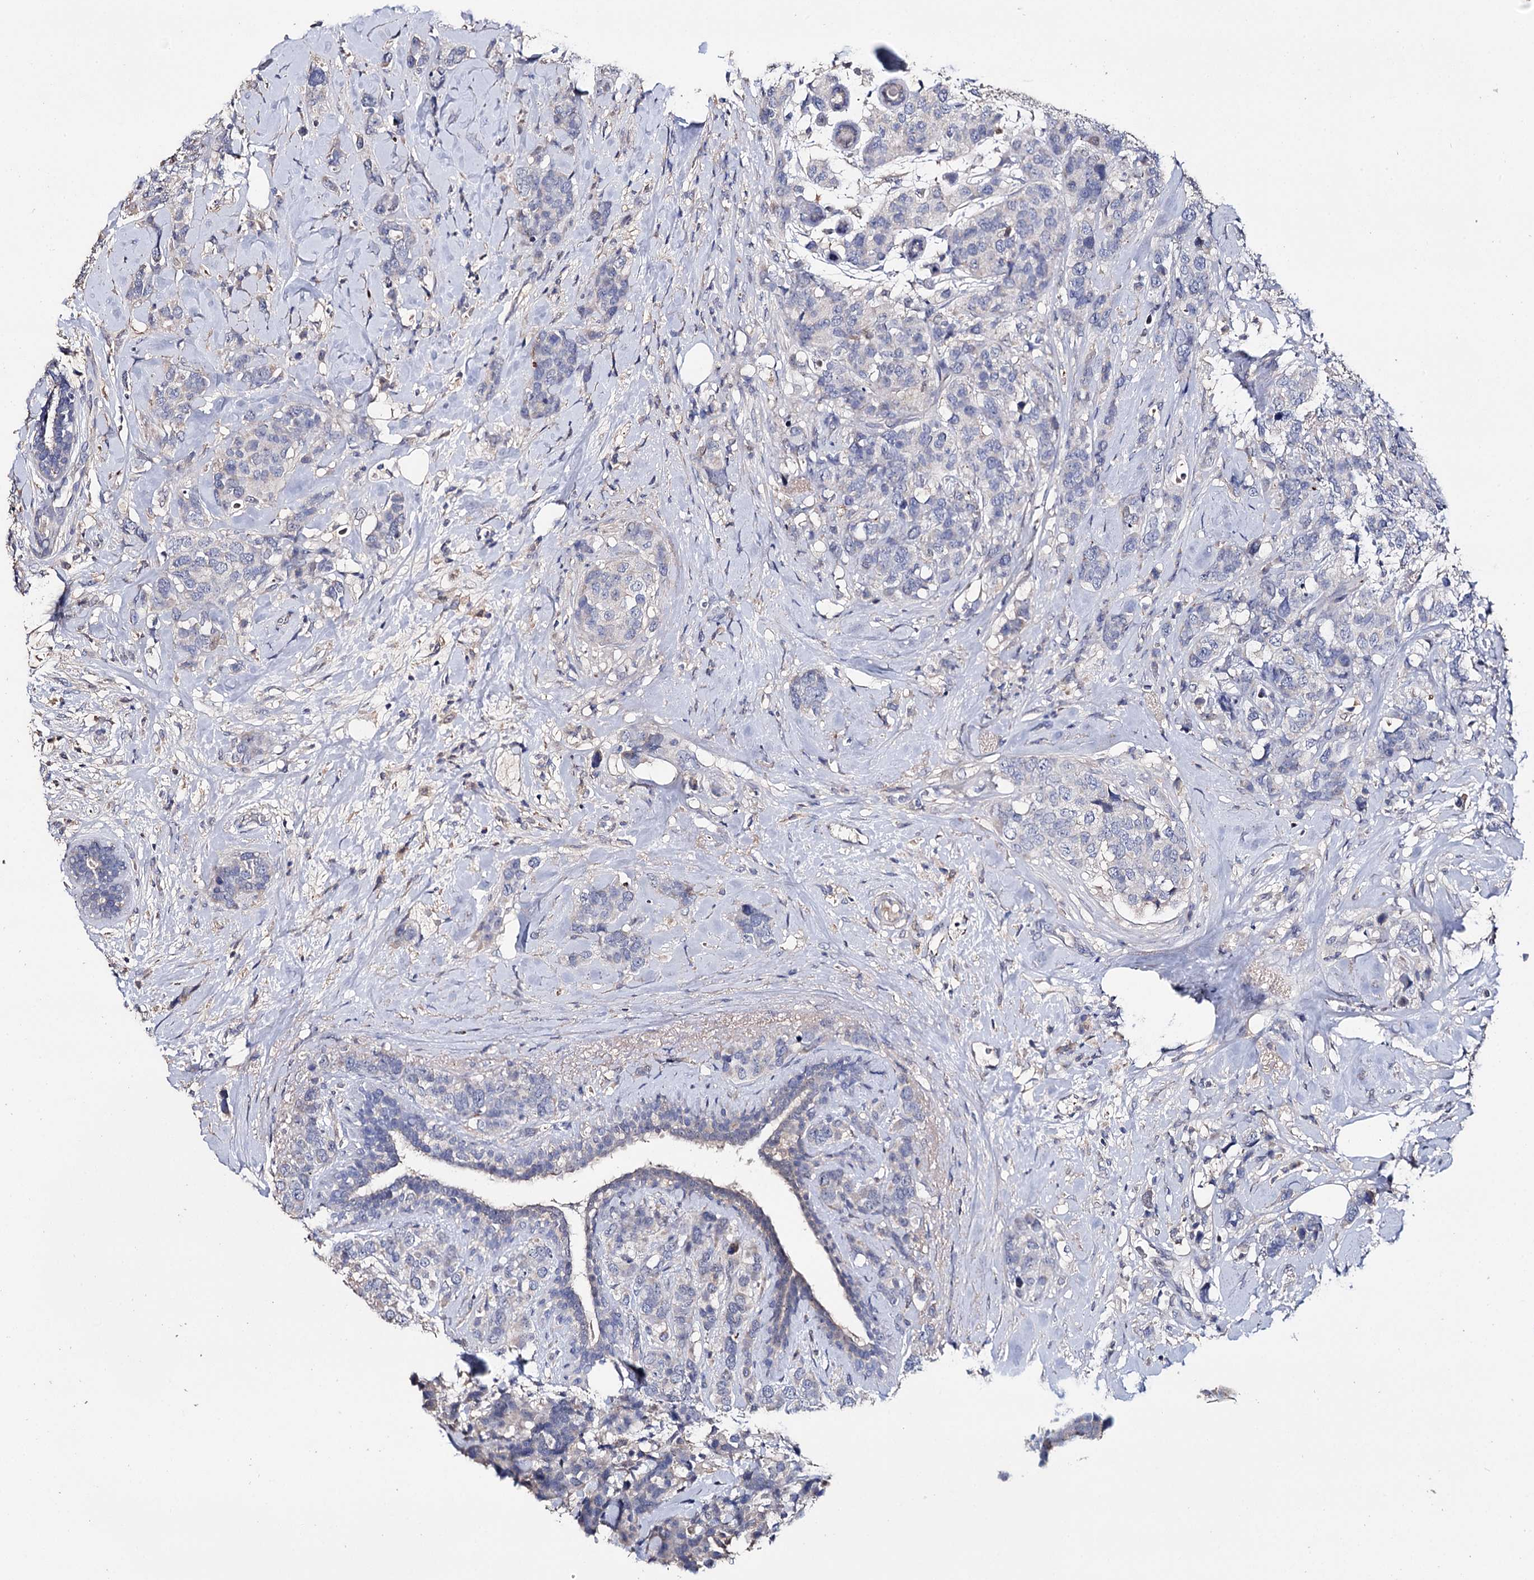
{"staining": {"intensity": "negative", "quantity": "none", "location": "none"}, "tissue": "breast cancer", "cell_type": "Tumor cells", "image_type": "cancer", "snomed": [{"axis": "morphology", "description": "Lobular carcinoma"}, {"axis": "topography", "description": "Breast"}], "caption": "Immunohistochemical staining of breast cancer demonstrates no significant staining in tumor cells.", "gene": "DNAH6", "patient": {"sex": "female", "age": 59}}